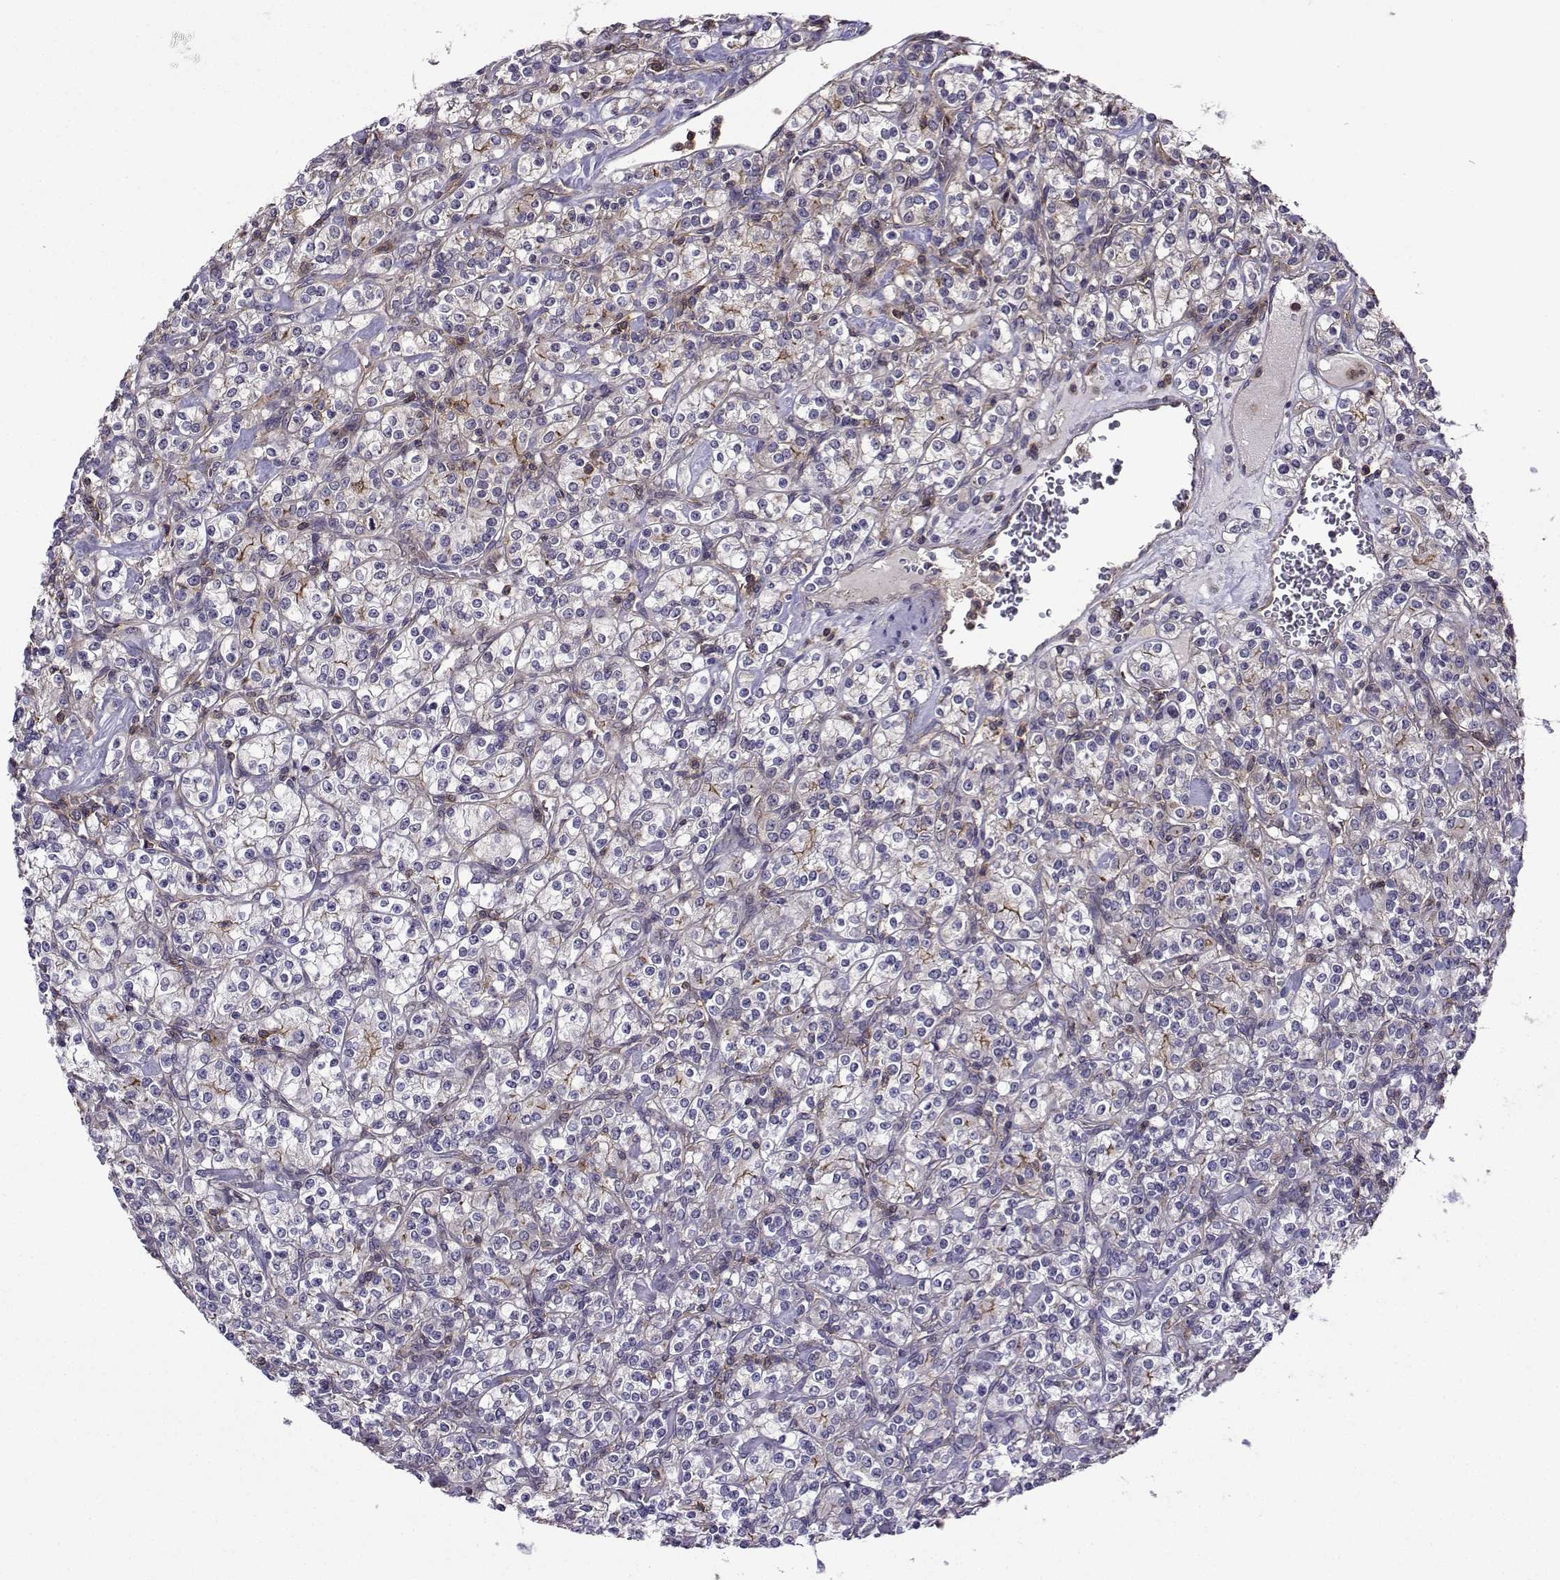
{"staining": {"intensity": "moderate", "quantity": "<25%", "location": "cytoplasmic/membranous"}, "tissue": "renal cancer", "cell_type": "Tumor cells", "image_type": "cancer", "snomed": [{"axis": "morphology", "description": "Adenocarcinoma, NOS"}, {"axis": "topography", "description": "Kidney"}], "caption": "Moderate cytoplasmic/membranous protein expression is appreciated in about <25% of tumor cells in adenocarcinoma (renal).", "gene": "ITGB8", "patient": {"sex": "male", "age": 77}}